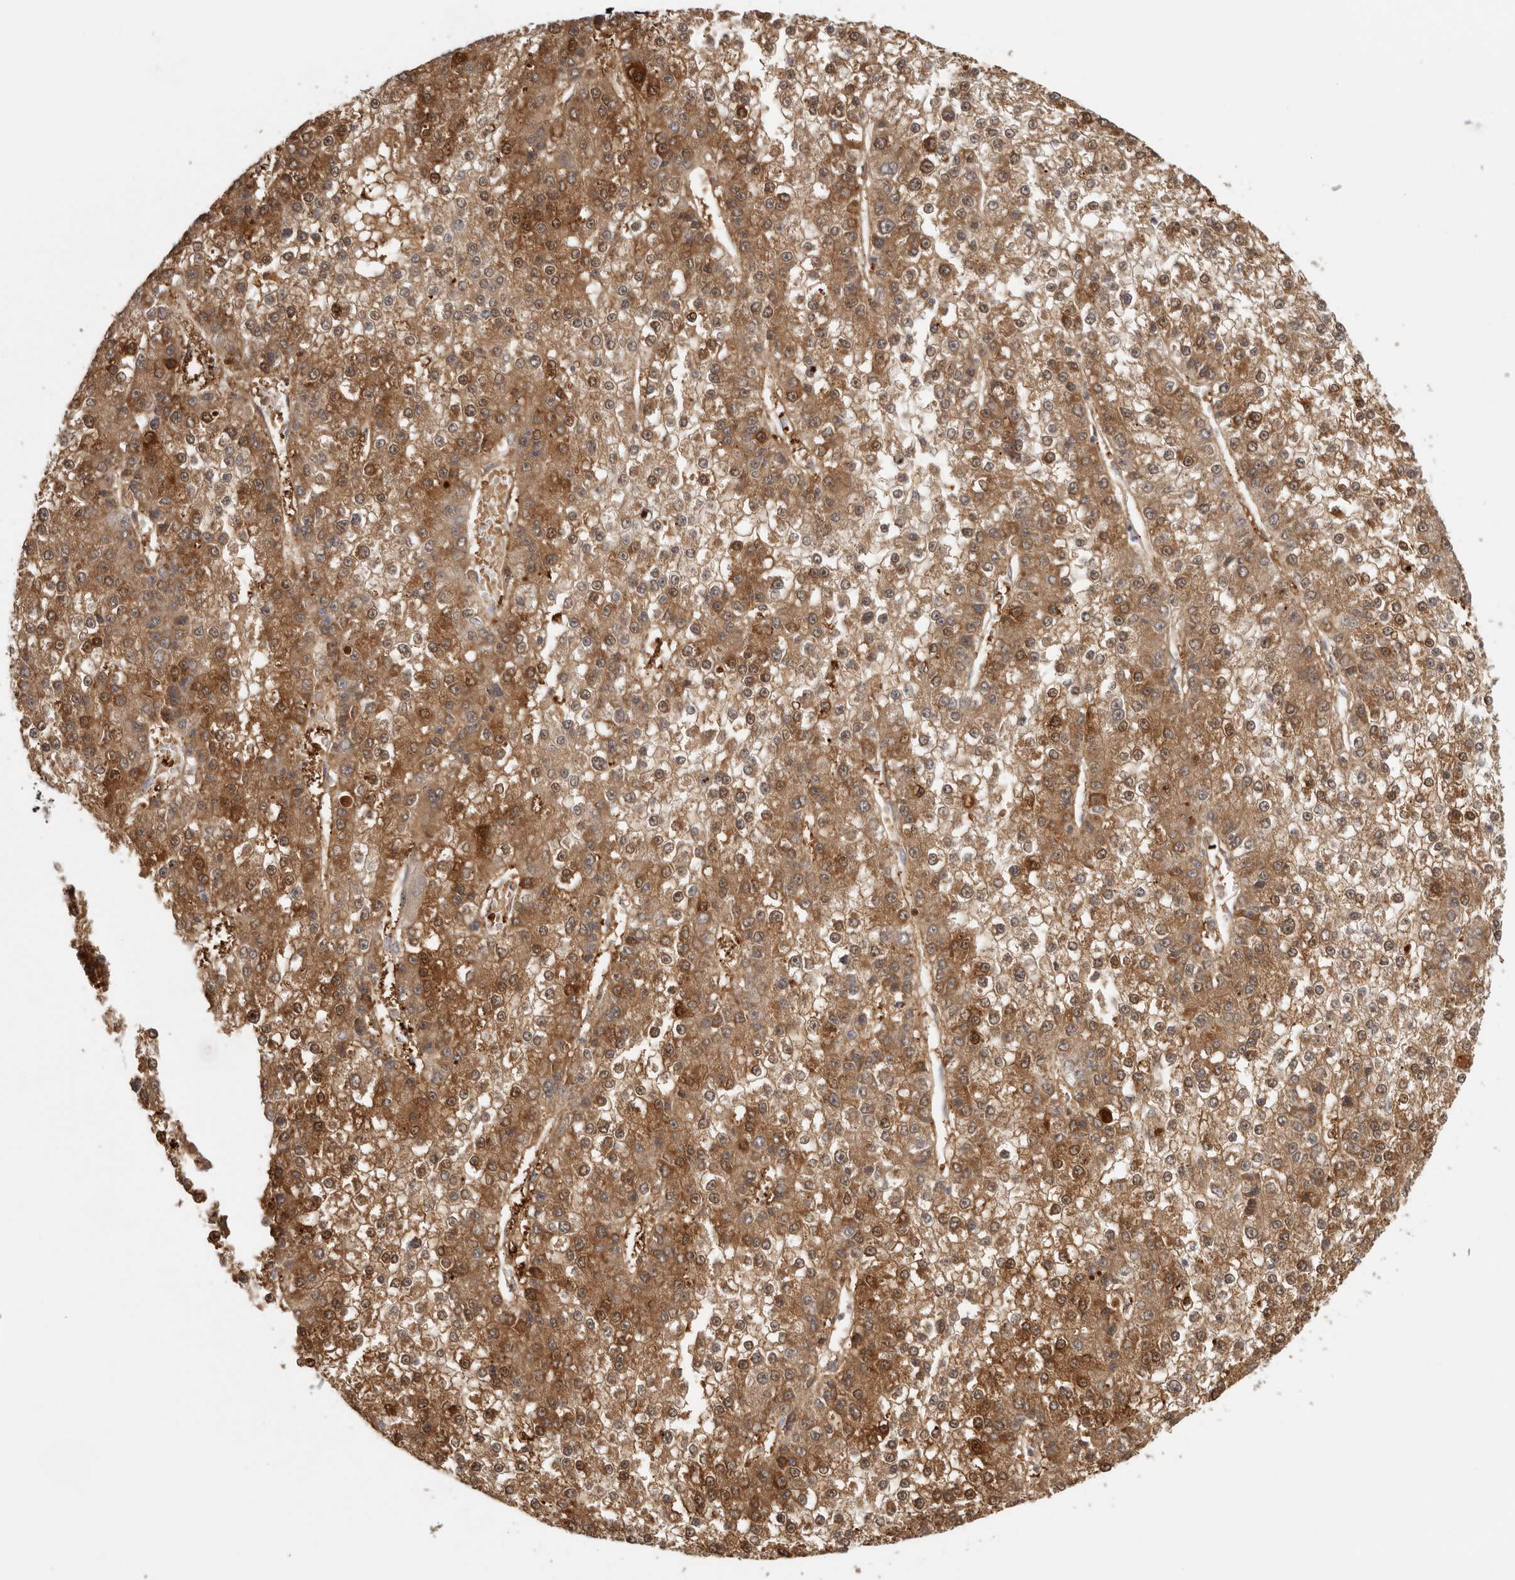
{"staining": {"intensity": "moderate", "quantity": ">75%", "location": "cytoplasmic/membranous,nuclear"}, "tissue": "liver cancer", "cell_type": "Tumor cells", "image_type": "cancer", "snomed": [{"axis": "morphology", "description": "Carcinoma, Hepatocellular, NOS"}, {"axis": "topography", "description": "Liver"}], "caption": "High-magnification brightfield microscopy of liver hepatocellular carcinoma stained with DAB (brown) and counterstained with hematoxylin (blue). tumor cells exhibit moderate cytoplasmic/membranous and nuclear staining is appreciated in approximately>75% of cells. (Stains: DAB in brown, nuclei in blue, Microscopy: brightfield microscopy at high magnification).", "gene": "DNAJC11", "patient": {"sex": "female", "age": 73}}